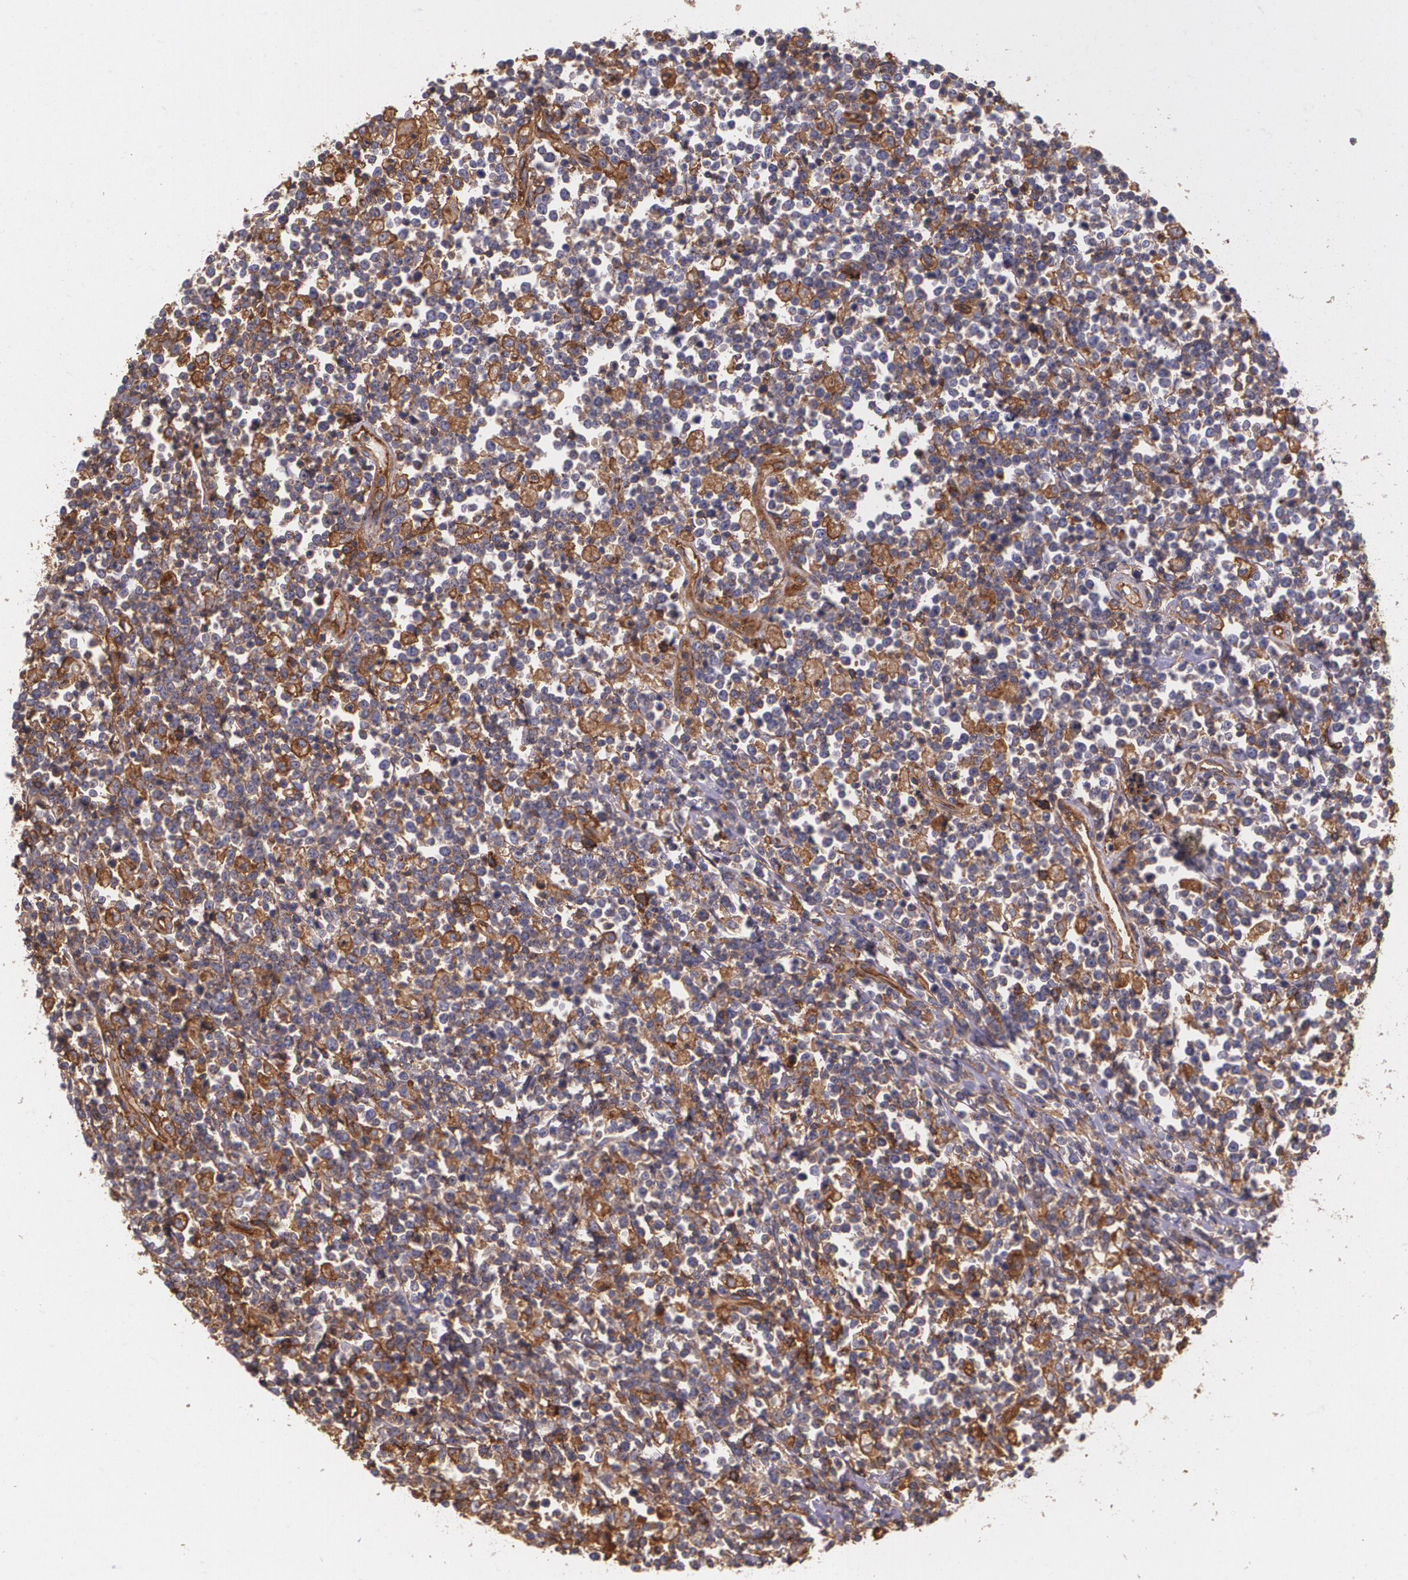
{"staining": {"intensity": "moderate", "quantity": "25%-75%", "location": "cytoplasmic/membranous"}, "tissue": "lymphoma", "cell_type": "Tumor cells", "image_type": "cancer", "snomed": [{"axis": "morphology", "description": "Malignant lymphoma, non-Hodgkin's type, High grade"}, {"axis": "topography", "description": "Colon"}], "caption": "The immunohistochemical stain shows moderate cytoplasmic/membranous staining in tumor cells of malignant lymphoma, non-Hodgkin's type (high-grade) tissue.", "gene": "B2M", "patient": {"sex": "male", "age": 82}}